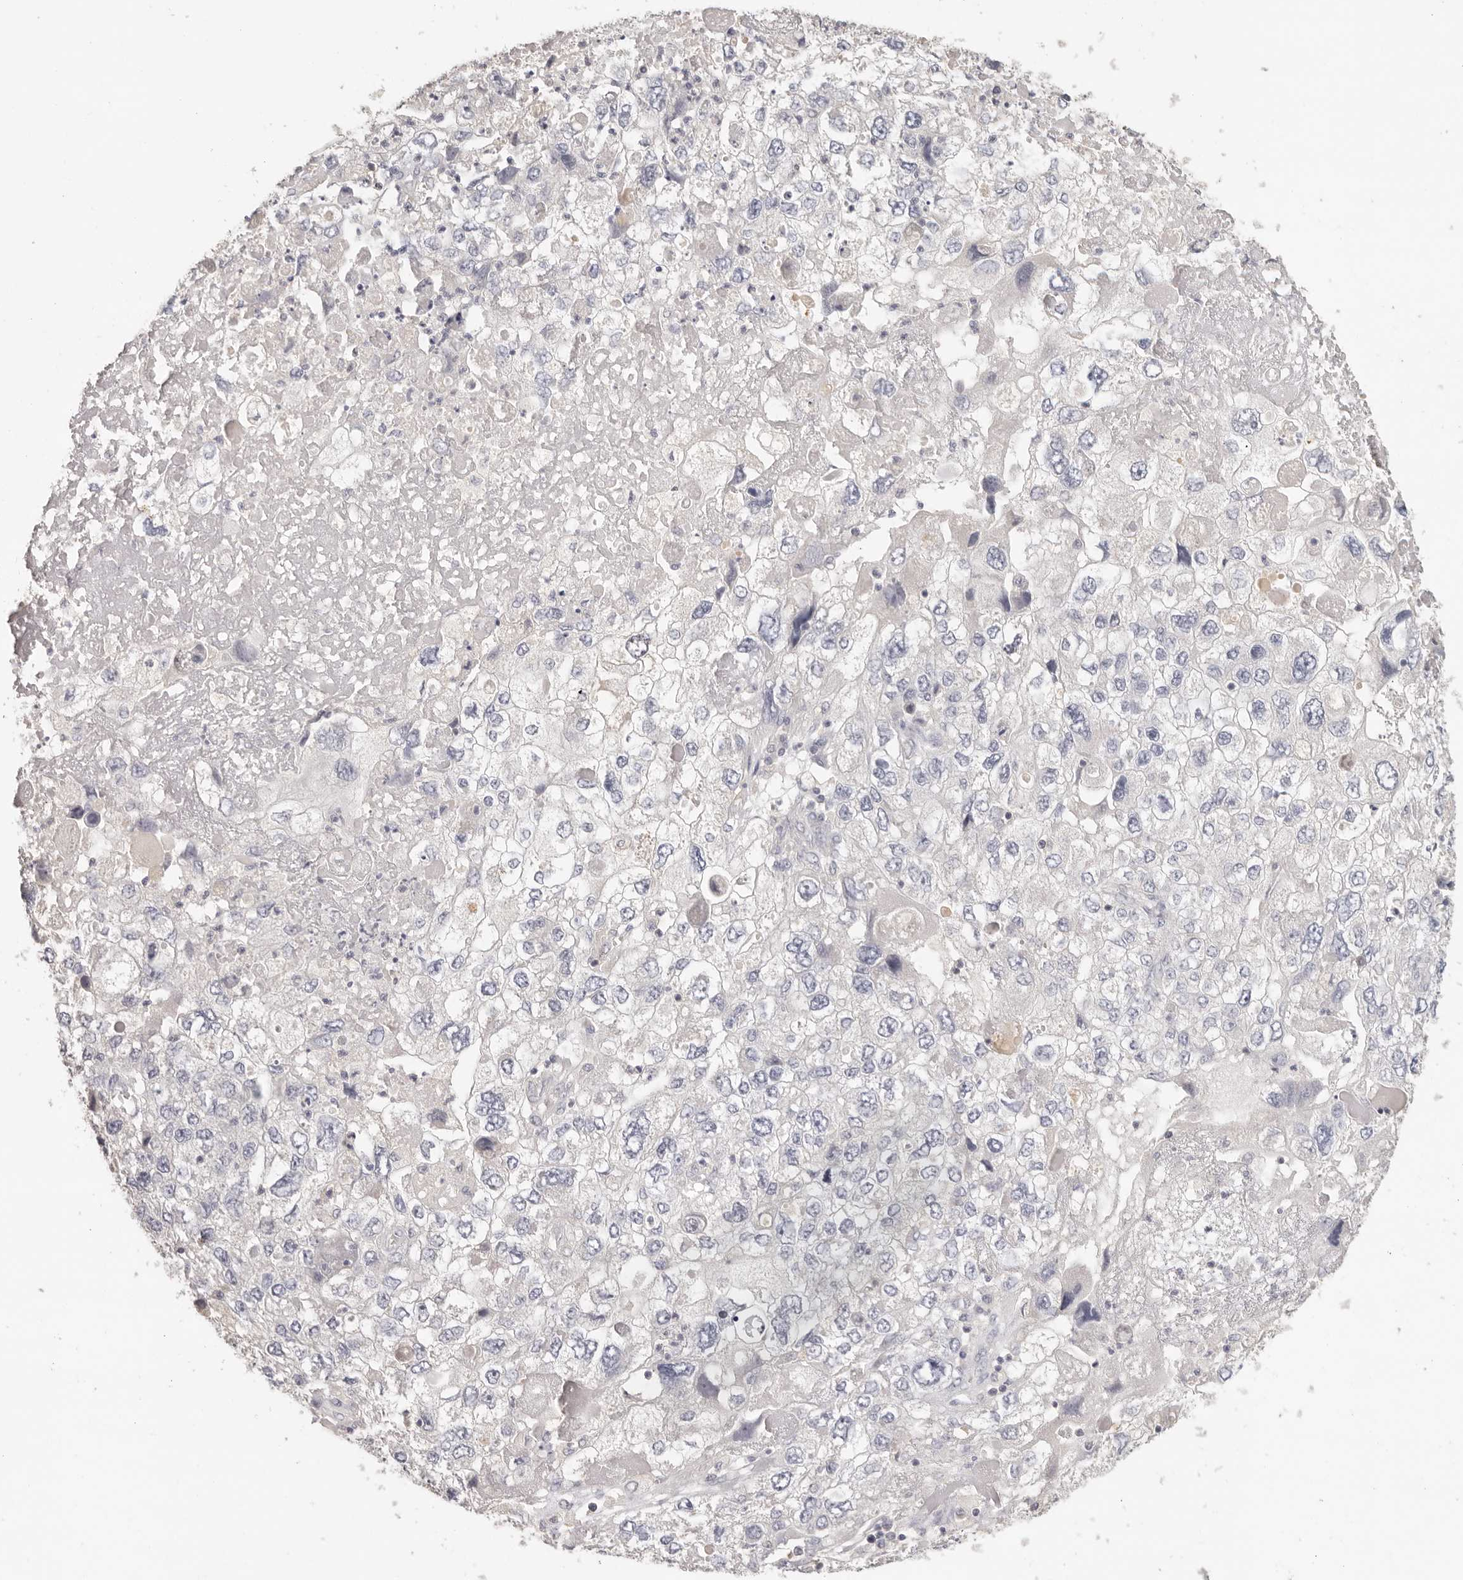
{"staining": {"intensity": "negative", "quantity": "none", "location": "none"}, "tissue": "endometrial cancer", "cell_type": "Tumor cells", "image_type": "cancer", "snomed": [{"axis": "morphology", "description": "Adenocarcinoma, NOS"}, {"axis": "topography", "description": "Endometrium"}], "caption": "Tumor cells show no significant expression in endometrial cancer (adenocarcinoma).", "gene": "CSK", "patient": {"sex": "female", "age": 49}}